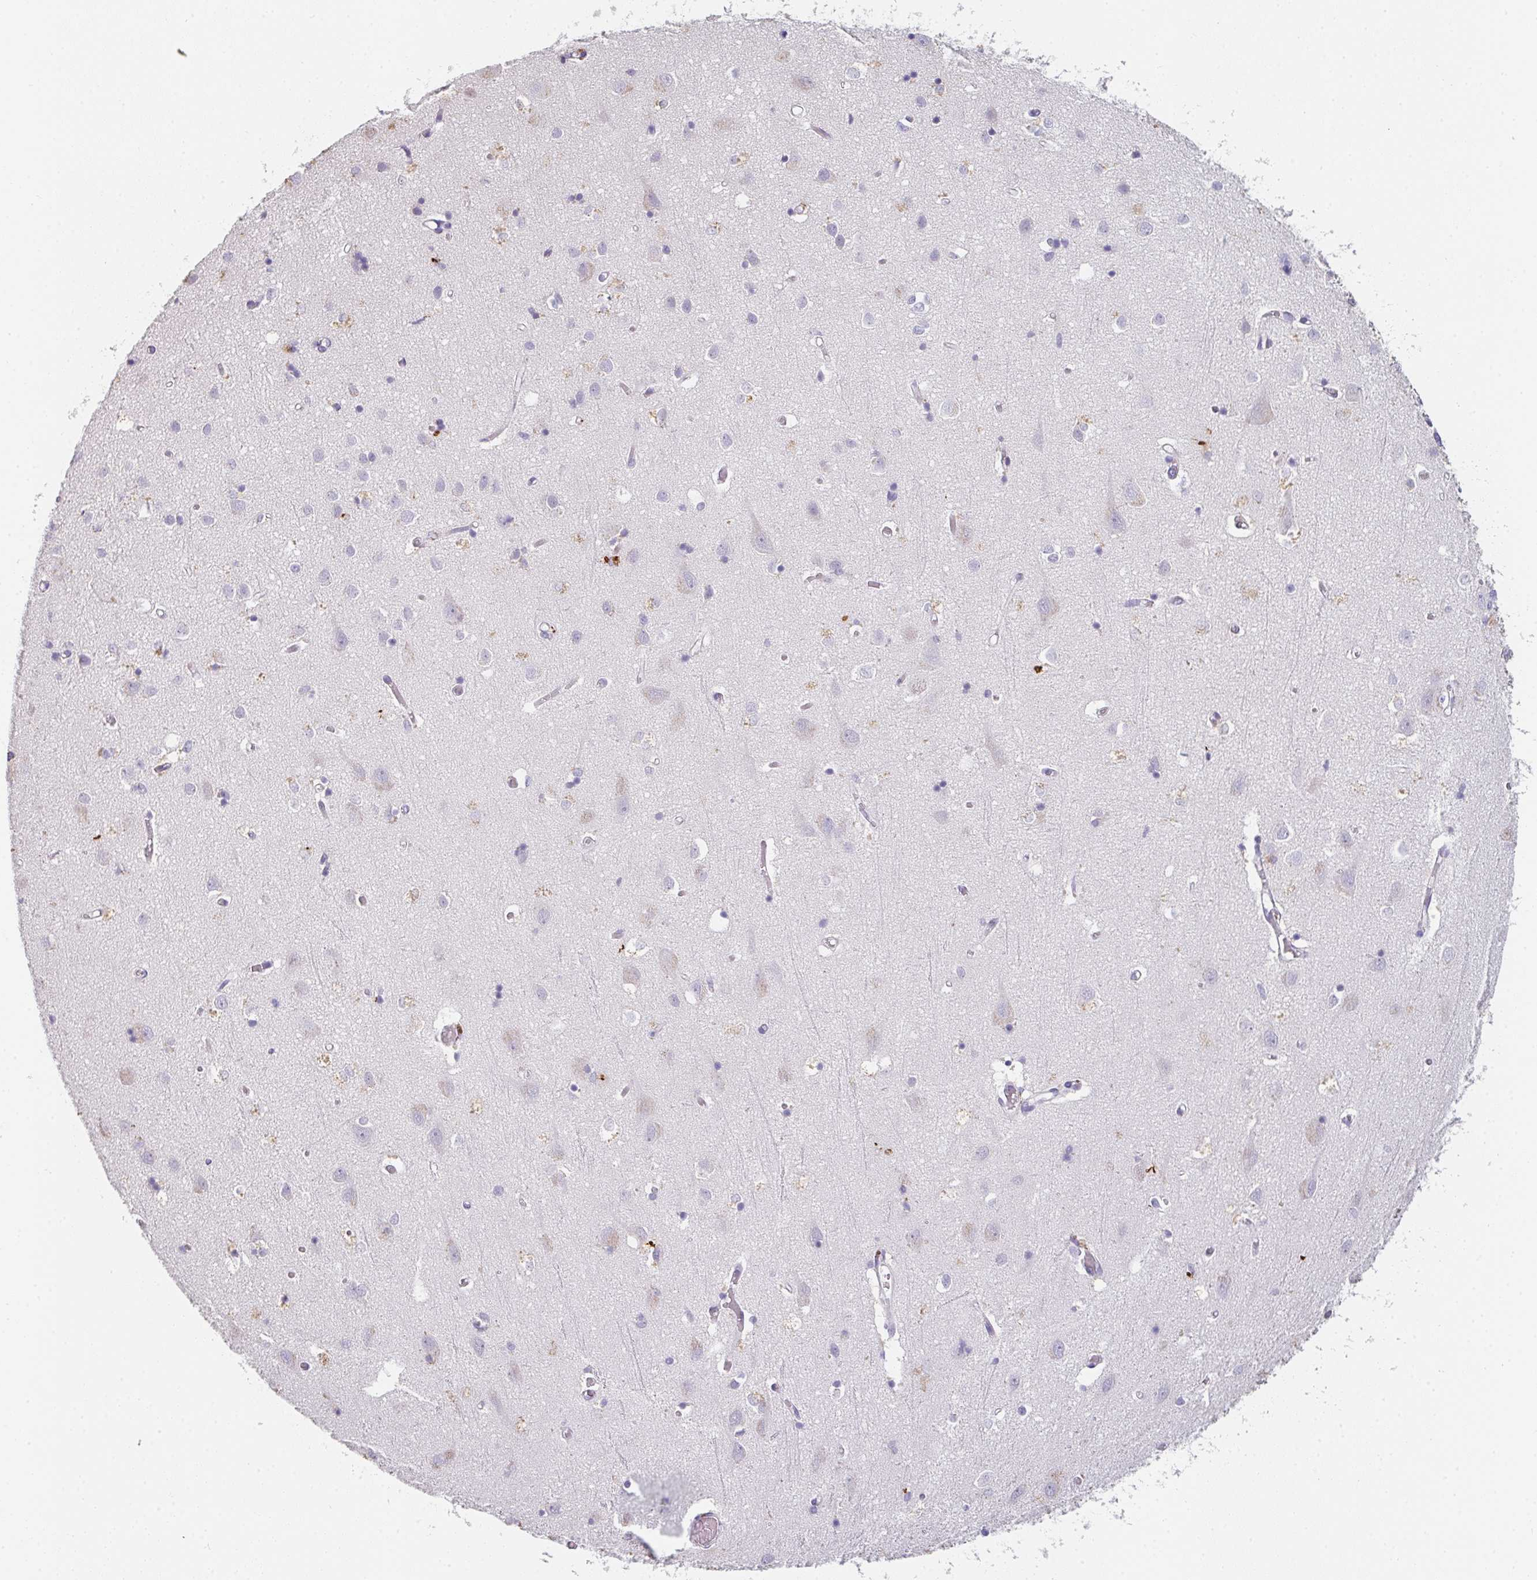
{"staining": {"intensity": "negative", "quantity": "none", "location": "none"}, "tissue": "cerebral cortex", "cell_type": "Endothelial cells", "image_type": "normal", "snomed": [{"axis": "morphology", "description": "Normal tissue, NOS"}, {"axis": "topography", "description": "Cerebral cortex"}], "caption": "Image shows no significant protein positivity in endothelial cells of normal cerebral cortex. (DAB IHC visualized using brightfield microscopy, high magnification).", "gene": "C1QTNF8", "patient": {"sex": "male", "age": 70}}